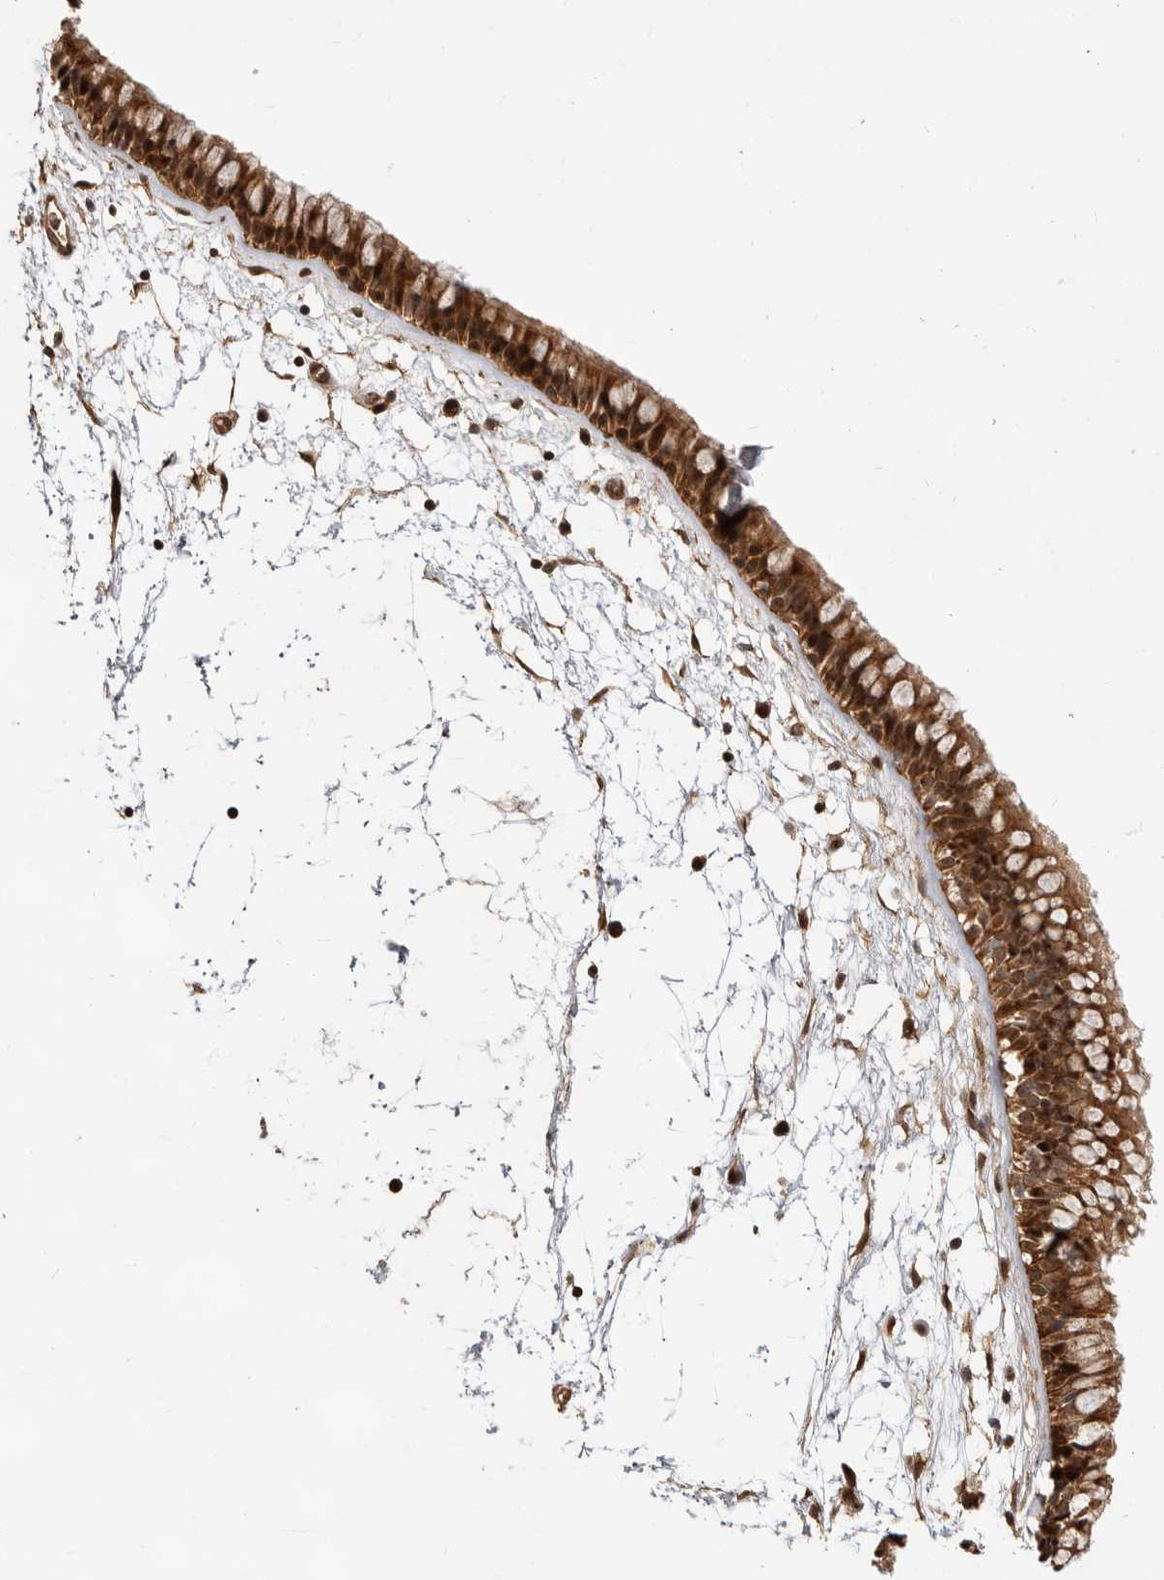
{"staining": {"intensity": "strong", "quantity": ">75%", "location": "cytoplasmic/membranous,nuclear"}, "tissue": "nasopharynx", "cell_type": "Respiratory epithelial cells", "image_type": "normal", "snomed": [{"axis": "morphology", "description": "Normal tissue, NOS"}, {"axis": "morphology", "description": "Inflammation, NOS"}, {"axis": "topography", "description": "Nasopharynx"}], "caption": "Immunohistochemistry photomicrograph of unremarkable nasopharynx: human nasopharynx stained using immunohistochemistry demonstrates high levels of strong protein expression localized specifically in the cytoplasmic/membranous,nuclear of respiratory epithelial cells, appearing as a cytoplasmic/membranous,nuclear brown color.", "gene": "ADPRS", "patient": {"sex": "male", "age": 48}}